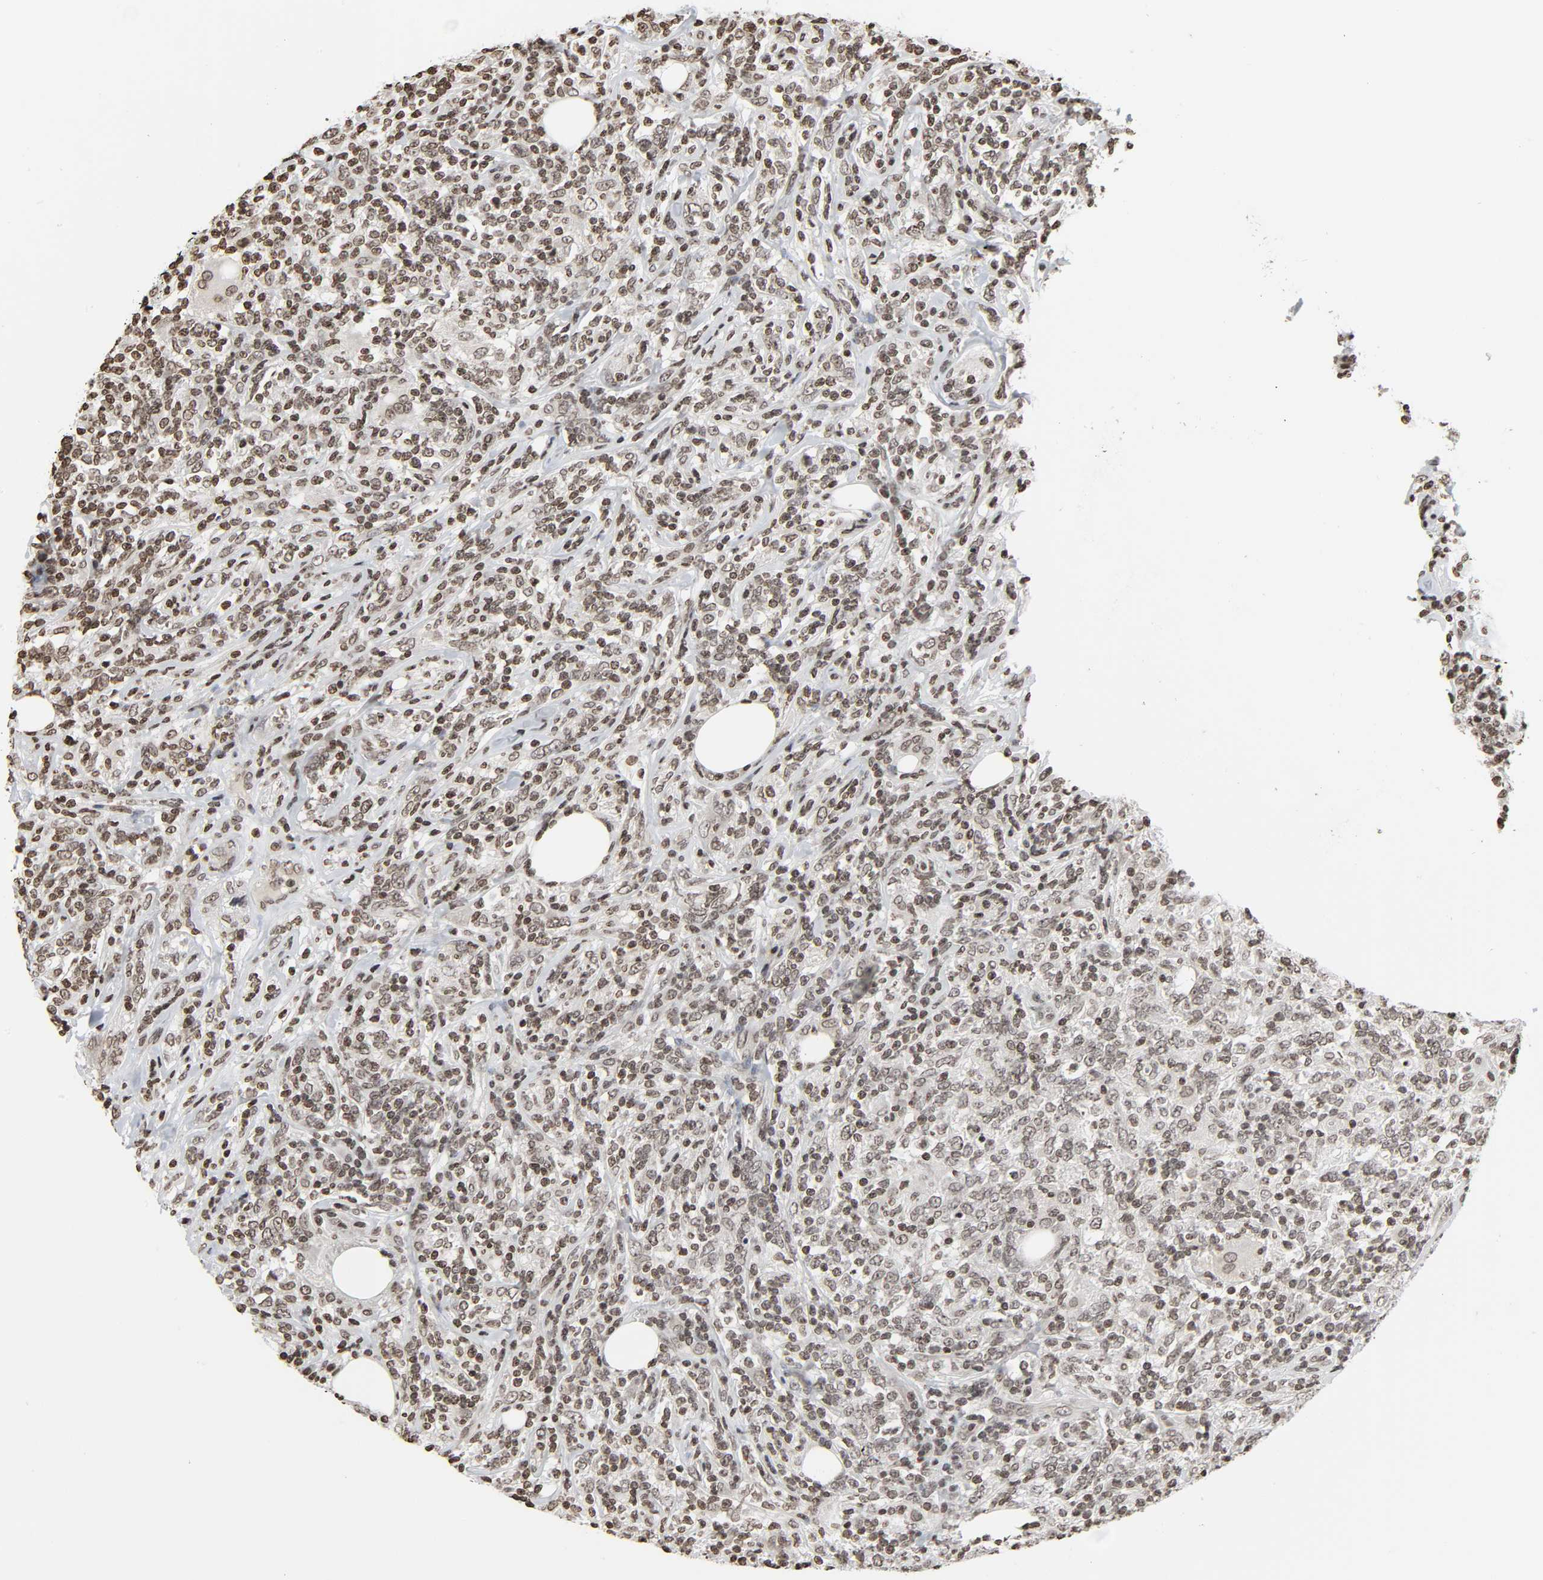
{"staining": {"intensity": "weak", "quantity": ">75%", "location": "nuclear"}, "tissue": "lymphoma", "cell_type": "Tumor cells", "image_type": "cancer", "snomed": [{"axis": "morphology", "description": "Malignant lymphoma, non-Hodgkin's type, High grade"}, {"axis": "topography", "description": "Lymph node"}], "caption": "Human high-grade malignant lymphoma, non-Hodgkin's type stained with a protein marker demonstrates weak staining in tumor cells.", "gene": "ELAVL1", "patient": {"sex": "female", "age": 84}}